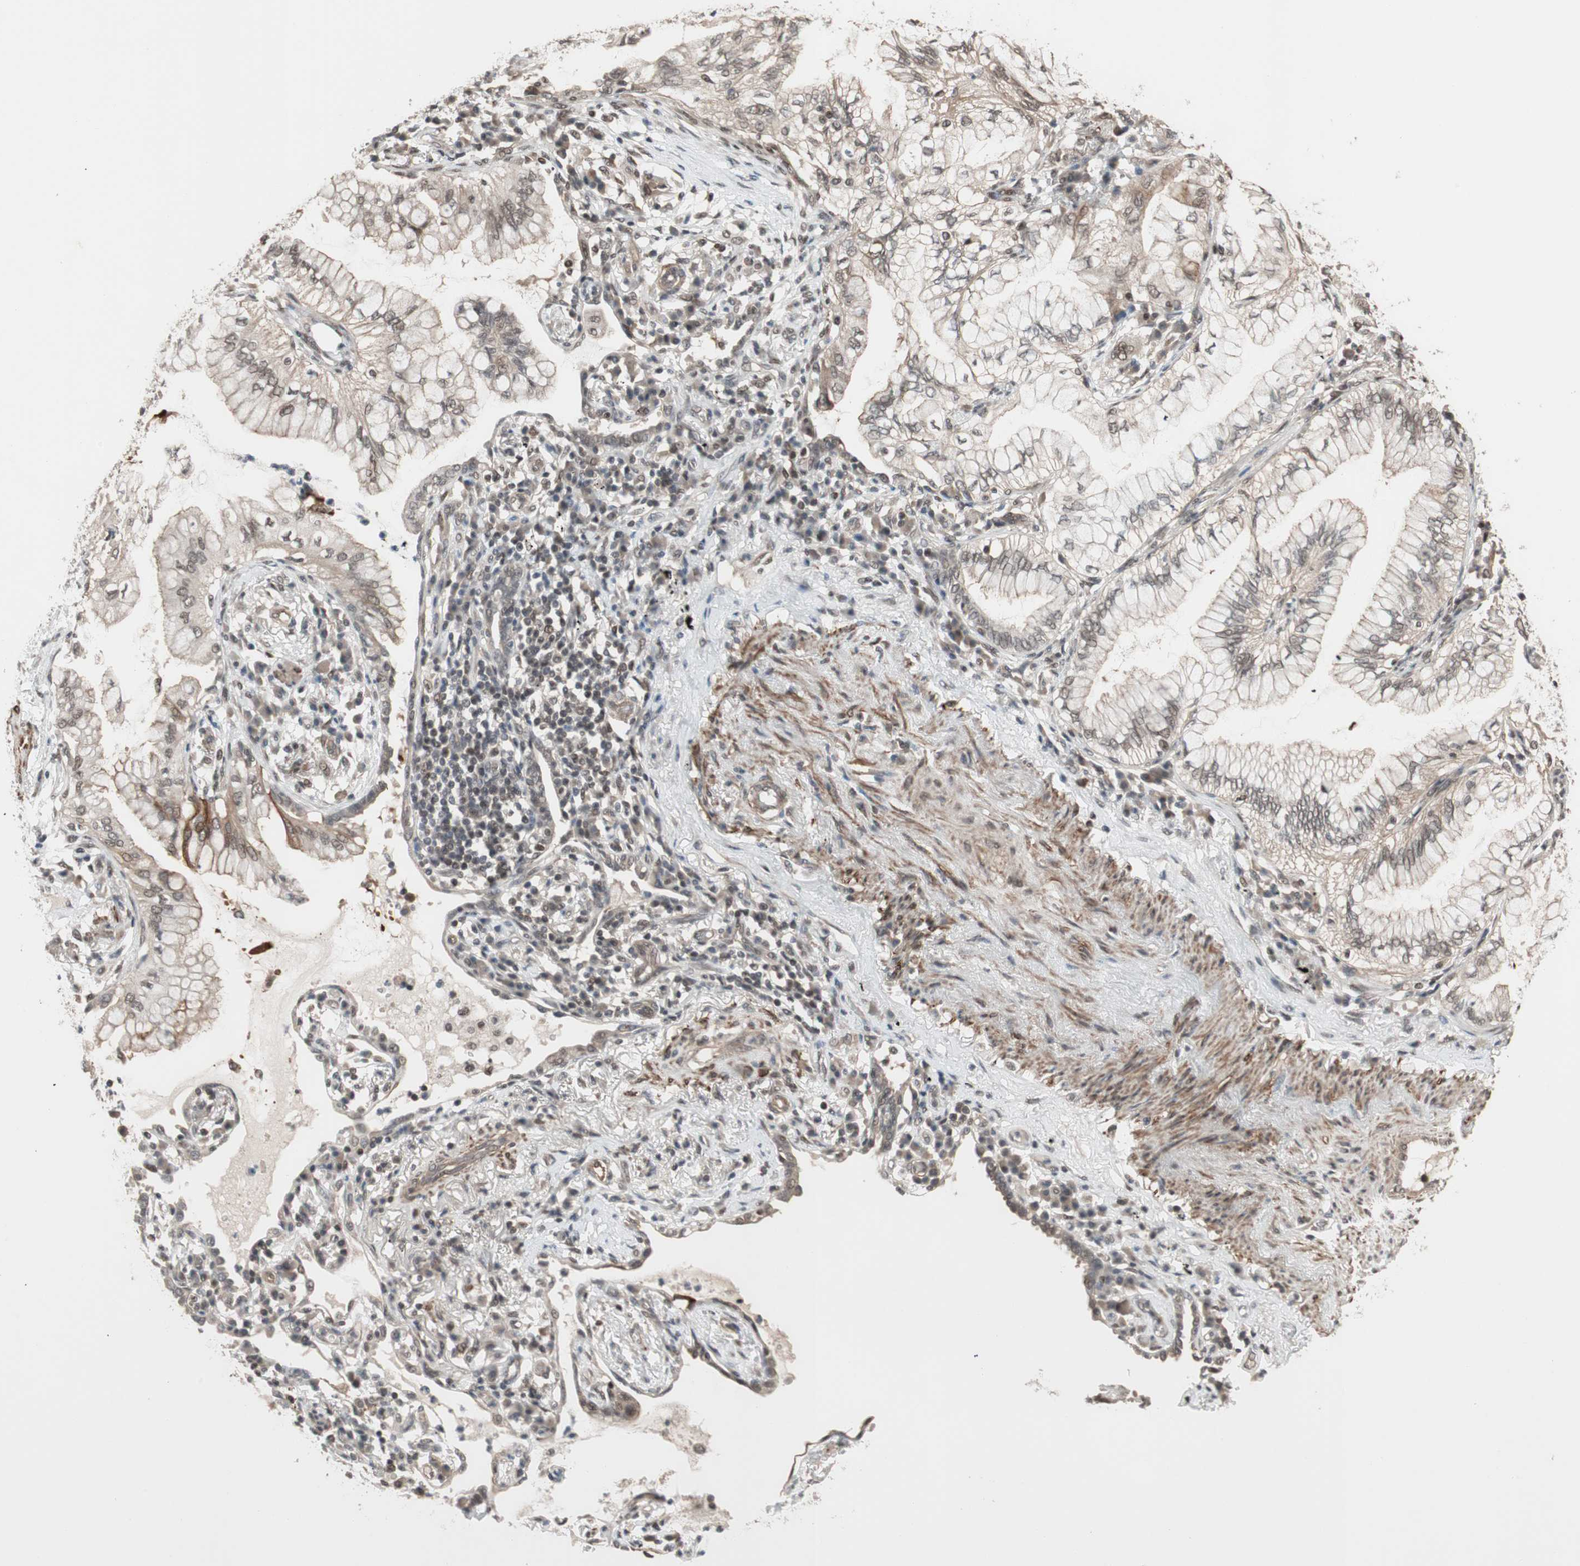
{"staining": {"intensity": "weak", "quantity": "25%-75%", "location": "cytoplasmic/membranous"}, "tissue": "lung cancer", "cell_type": "Tumor cells", "image_type": "cancer", "snomed": [{"axis": "morphology", "description": "Adenocarcinoma, NOS"}, {"axis": "topography", "description": "Lung"}], "caption": "Human adenocarcinoma (lung) stained with a brown dye demonstrates weak cytoplasmic/membranous positive staining in about 25%-75% of tumor cells.", "gene": "DRAP1", "patient": {"sex": "female", "age": 70}}